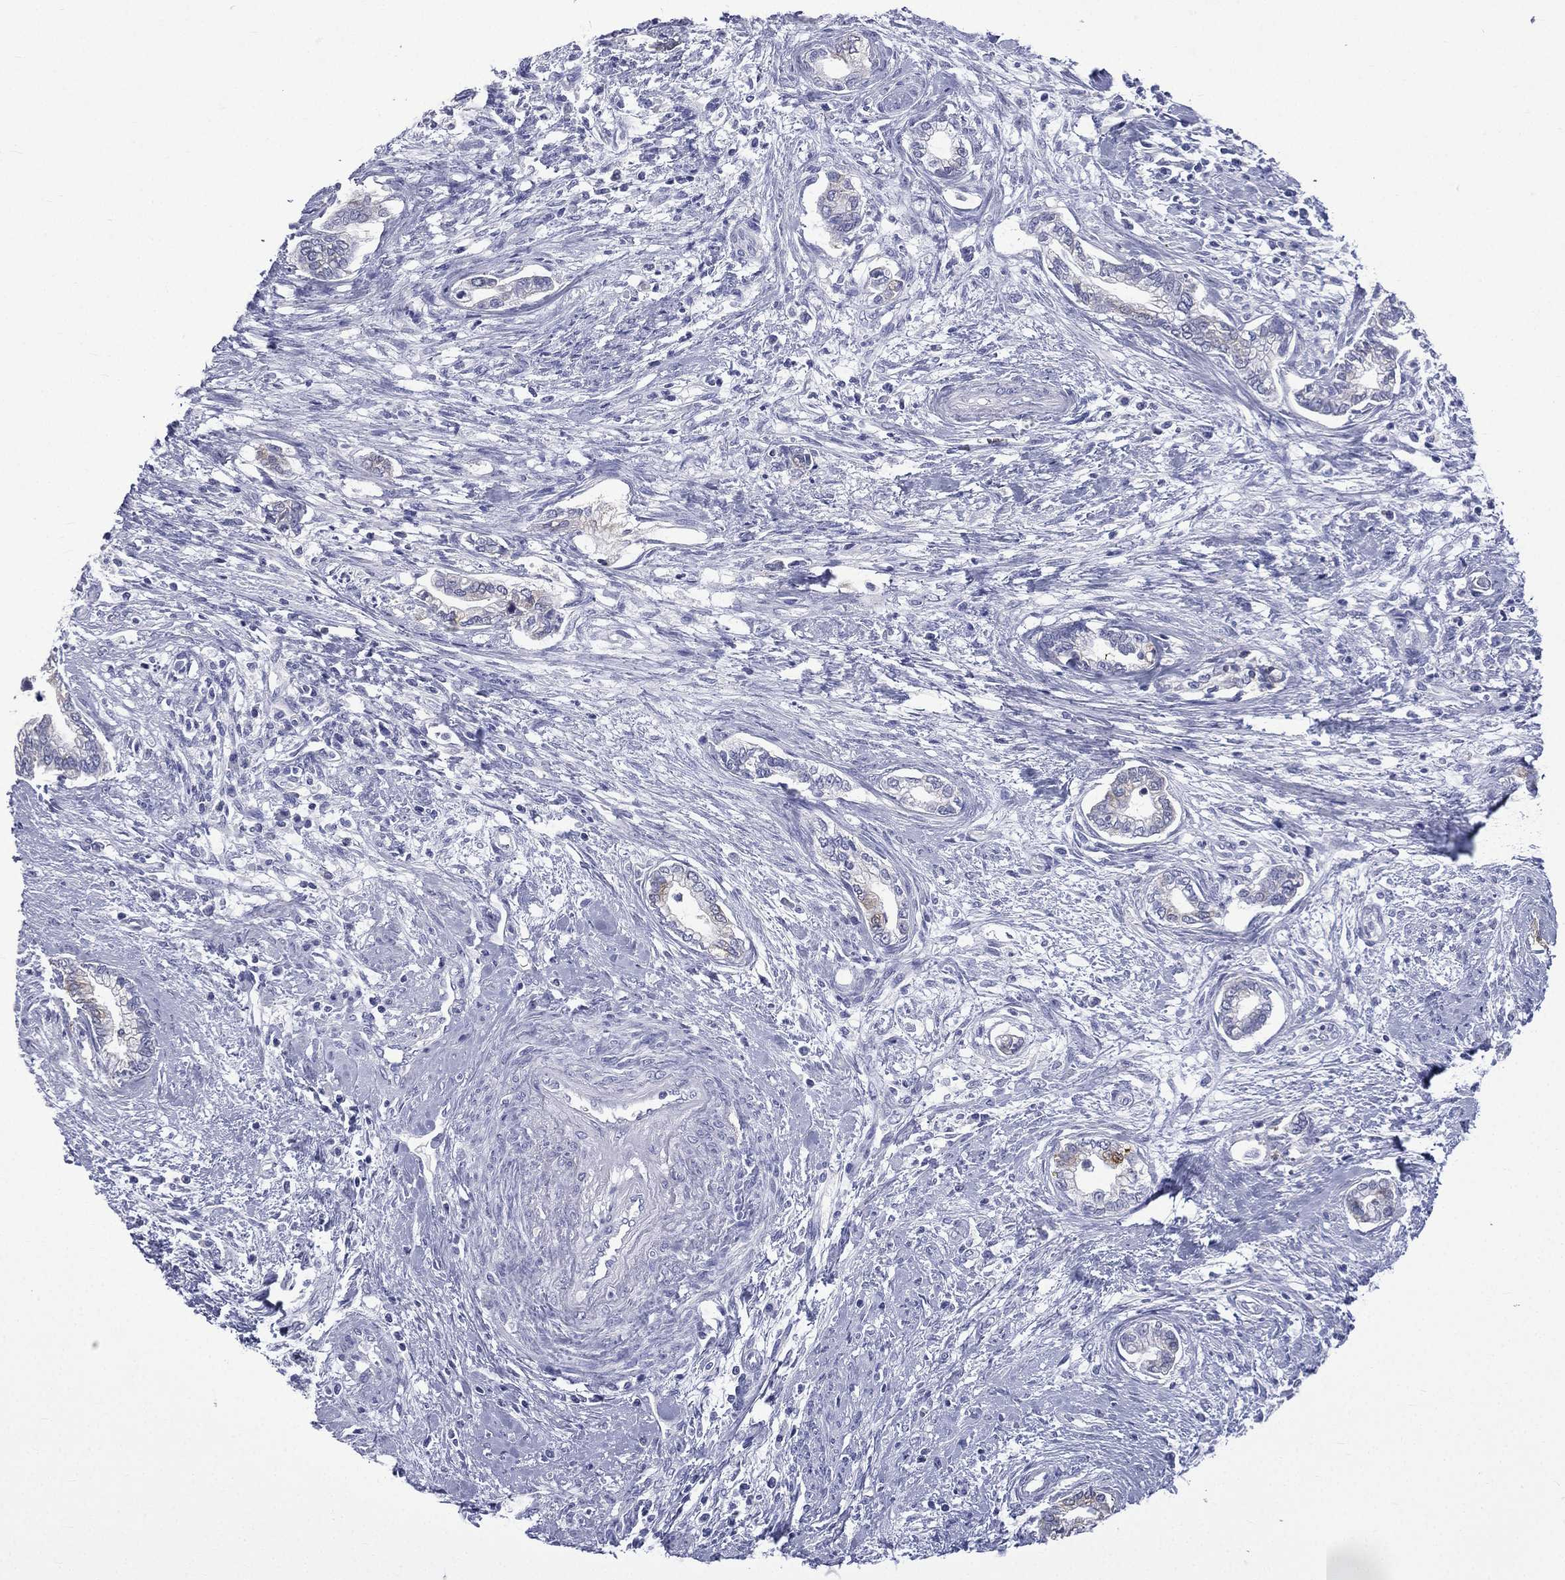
{"staining": {"intensity": "negative", "quantity": "none", "location": "none"}, "tissue": "cervical cancer", "cell_type": "Tumor cells", "image_type": "cancer", "snomed": [{"axis": "morphology", "description": "Adenocarcinoma, NOS"}, {"axis": "topography", "description": "Cervix"}], "caption": "Tumor cells are negative for protein expression in human cervical adenocarcinoma.", "gene": "CES2", "patient": {"sex": "female", "age": 62}}